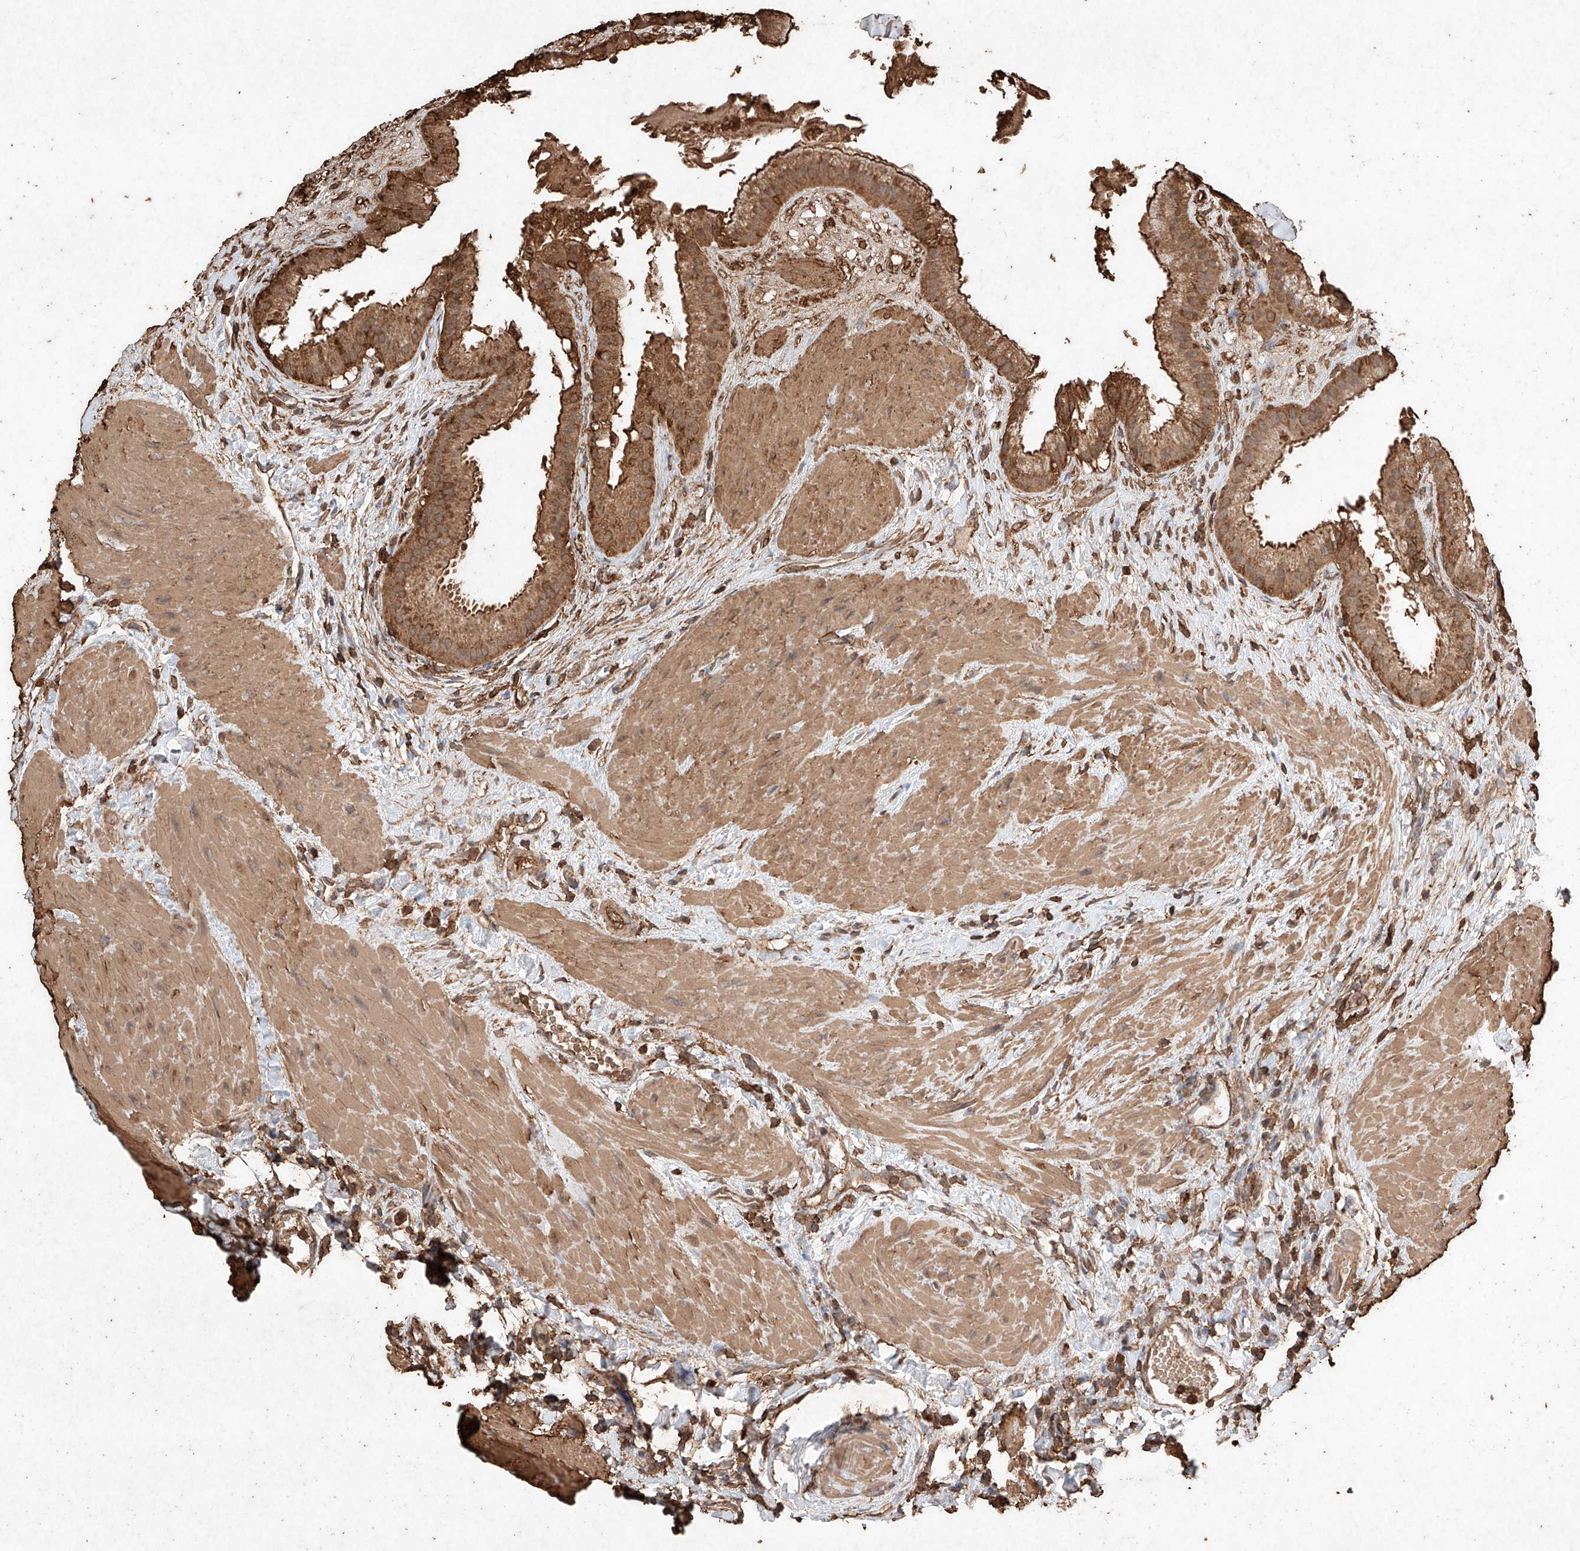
{"staining": {"intensity": "strong", "quantity": ">75%", "location": "cytoplasmic/membranous"}, "tissue": "gallbladder", "cell_type": "Glandular cells", "image_type": "normal", "snomed": [{"axis": "morphology", "description": "Normal tissue, NOS"}, {"axis": "topography", "description": "Gallbladder"}], "caption": "The immunohistochemical stain highlights strong cytoplasmic/membranous positivity in glandular cells of benign gallbladder. (DAB (3,3'-diaminobenzidine) IHC, brown staining for protein, blue staining for nuclei).", "gene": "M6PR", "patient": {"sex": "male", "age": 55}}